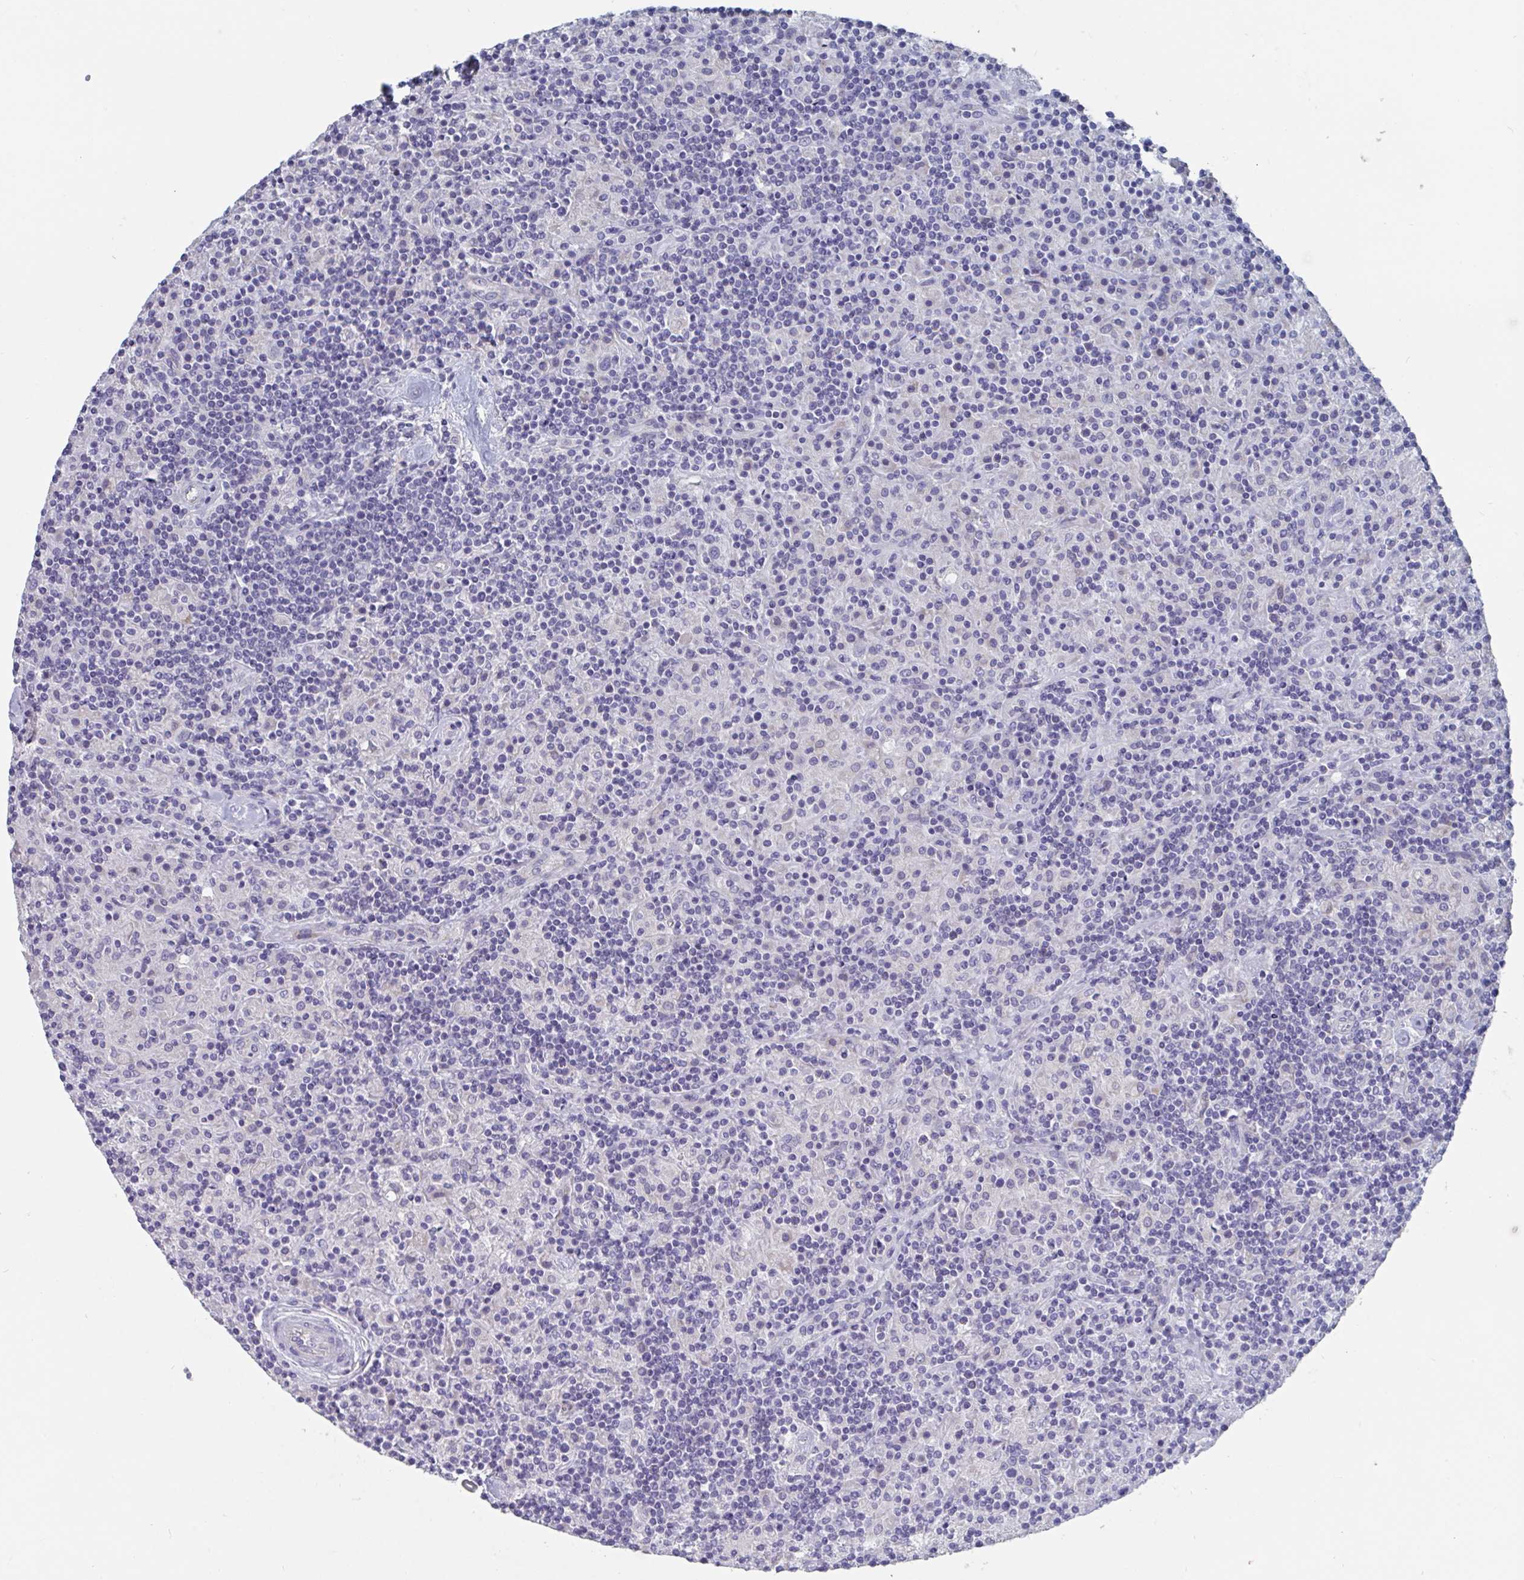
{"staining": {"intensity": "negative", "quantity": "none", "location": "none"}, "tissue": "lymphoma", "cell_type": "Tumor cells", "image_type": "cancer", "snomed": [{"axis": "morphology", "description": "Hodgkin's disease, NOS"}, {"axis": "topography", "description": "Lymph node"}], "caption": "Tumor cells are negative for brown protein staining in lymphoma.", "gene": "ABHD16A", "patient": {"sex": "male", "age": 70}}